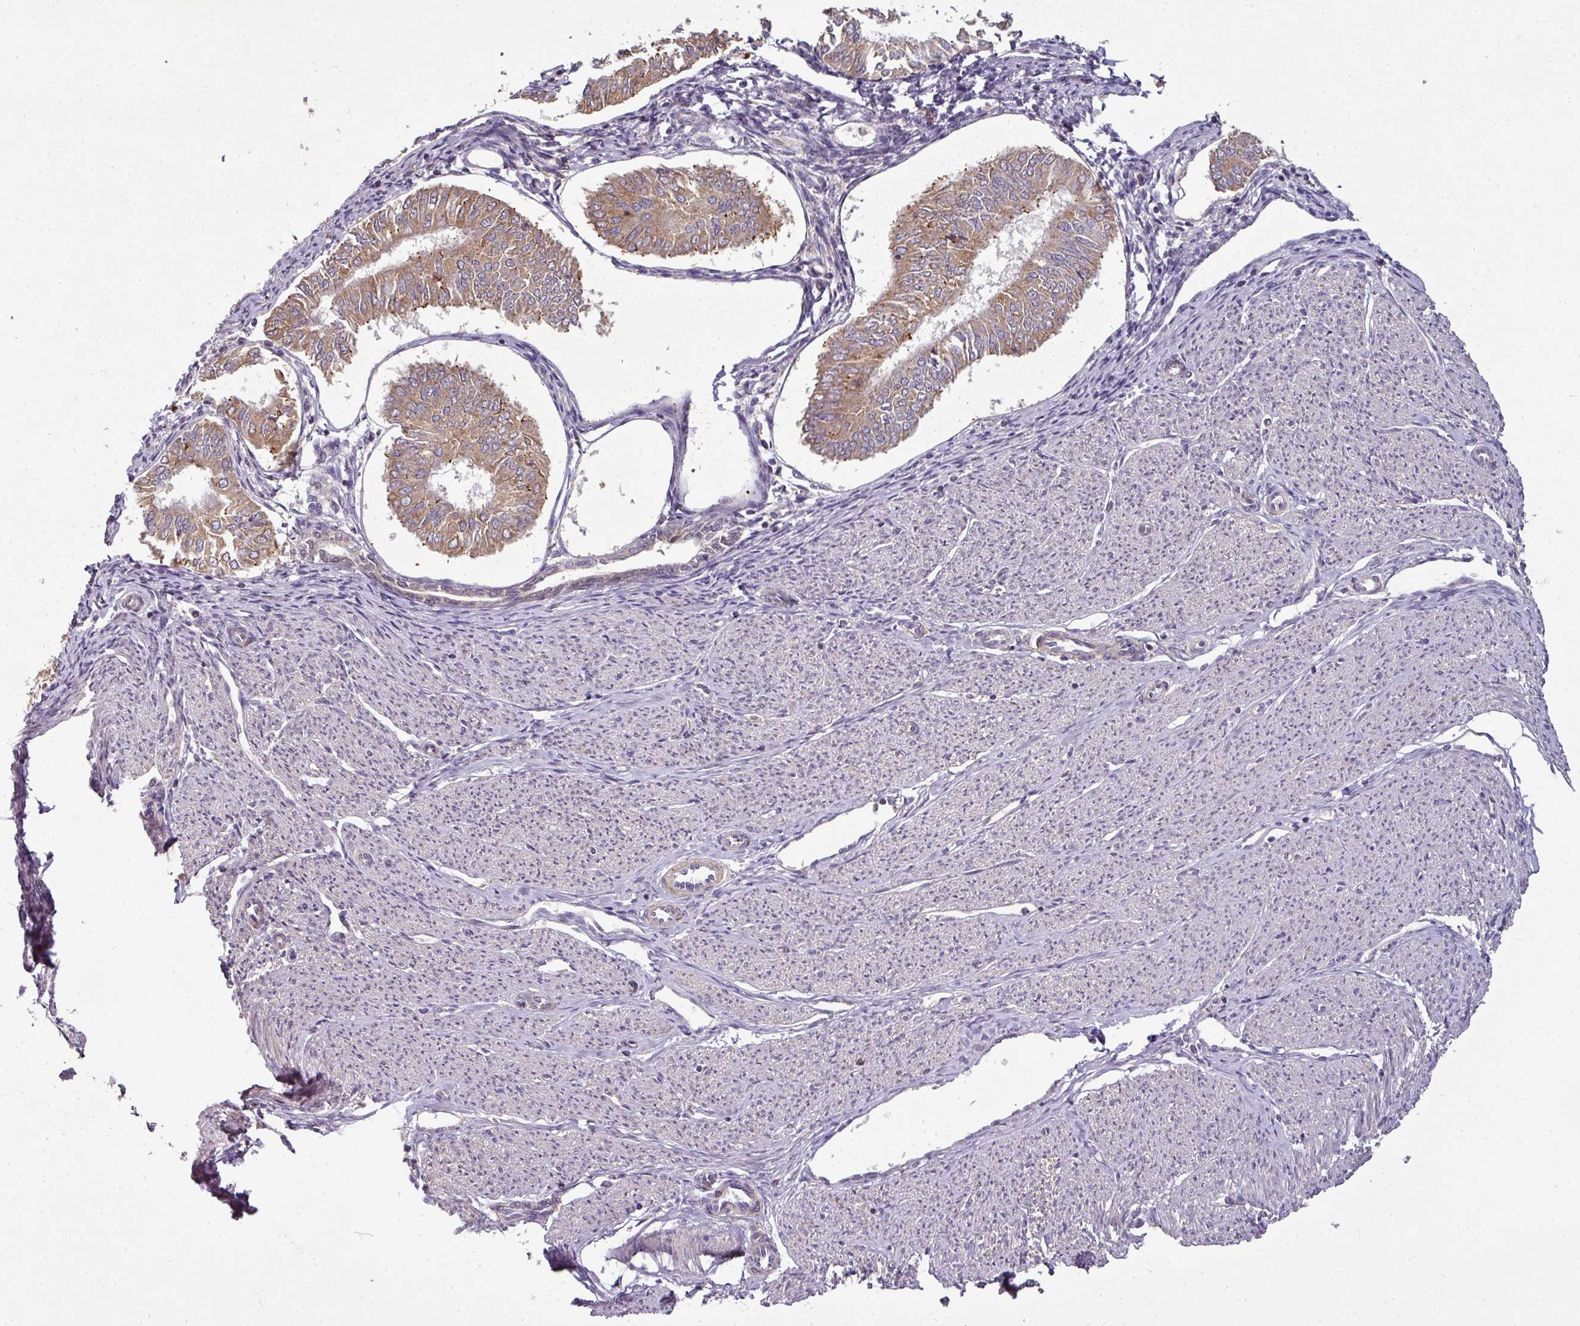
{"staining": {"intensity": "moderate", "quantity": ">75%", "location": "cytoplasmic/membranous"}, "tissue": "endometrial cancer", "cell_type": "Tumor cells", "image_type": "cancer", "snomed": [{"axis": "morphology", "description": "Adenocarcinoma, NOS"}, {"axis": "topography", "description": "Endometrium"}], "caption": "The immunohistochemical stain labels moderate cytoplasmic/membranous staining in tumor cells of adenocarcinoma (endometrial) tissue.", "gene": "SPCS3", "patient": {"sex": "female", "age": 58}}